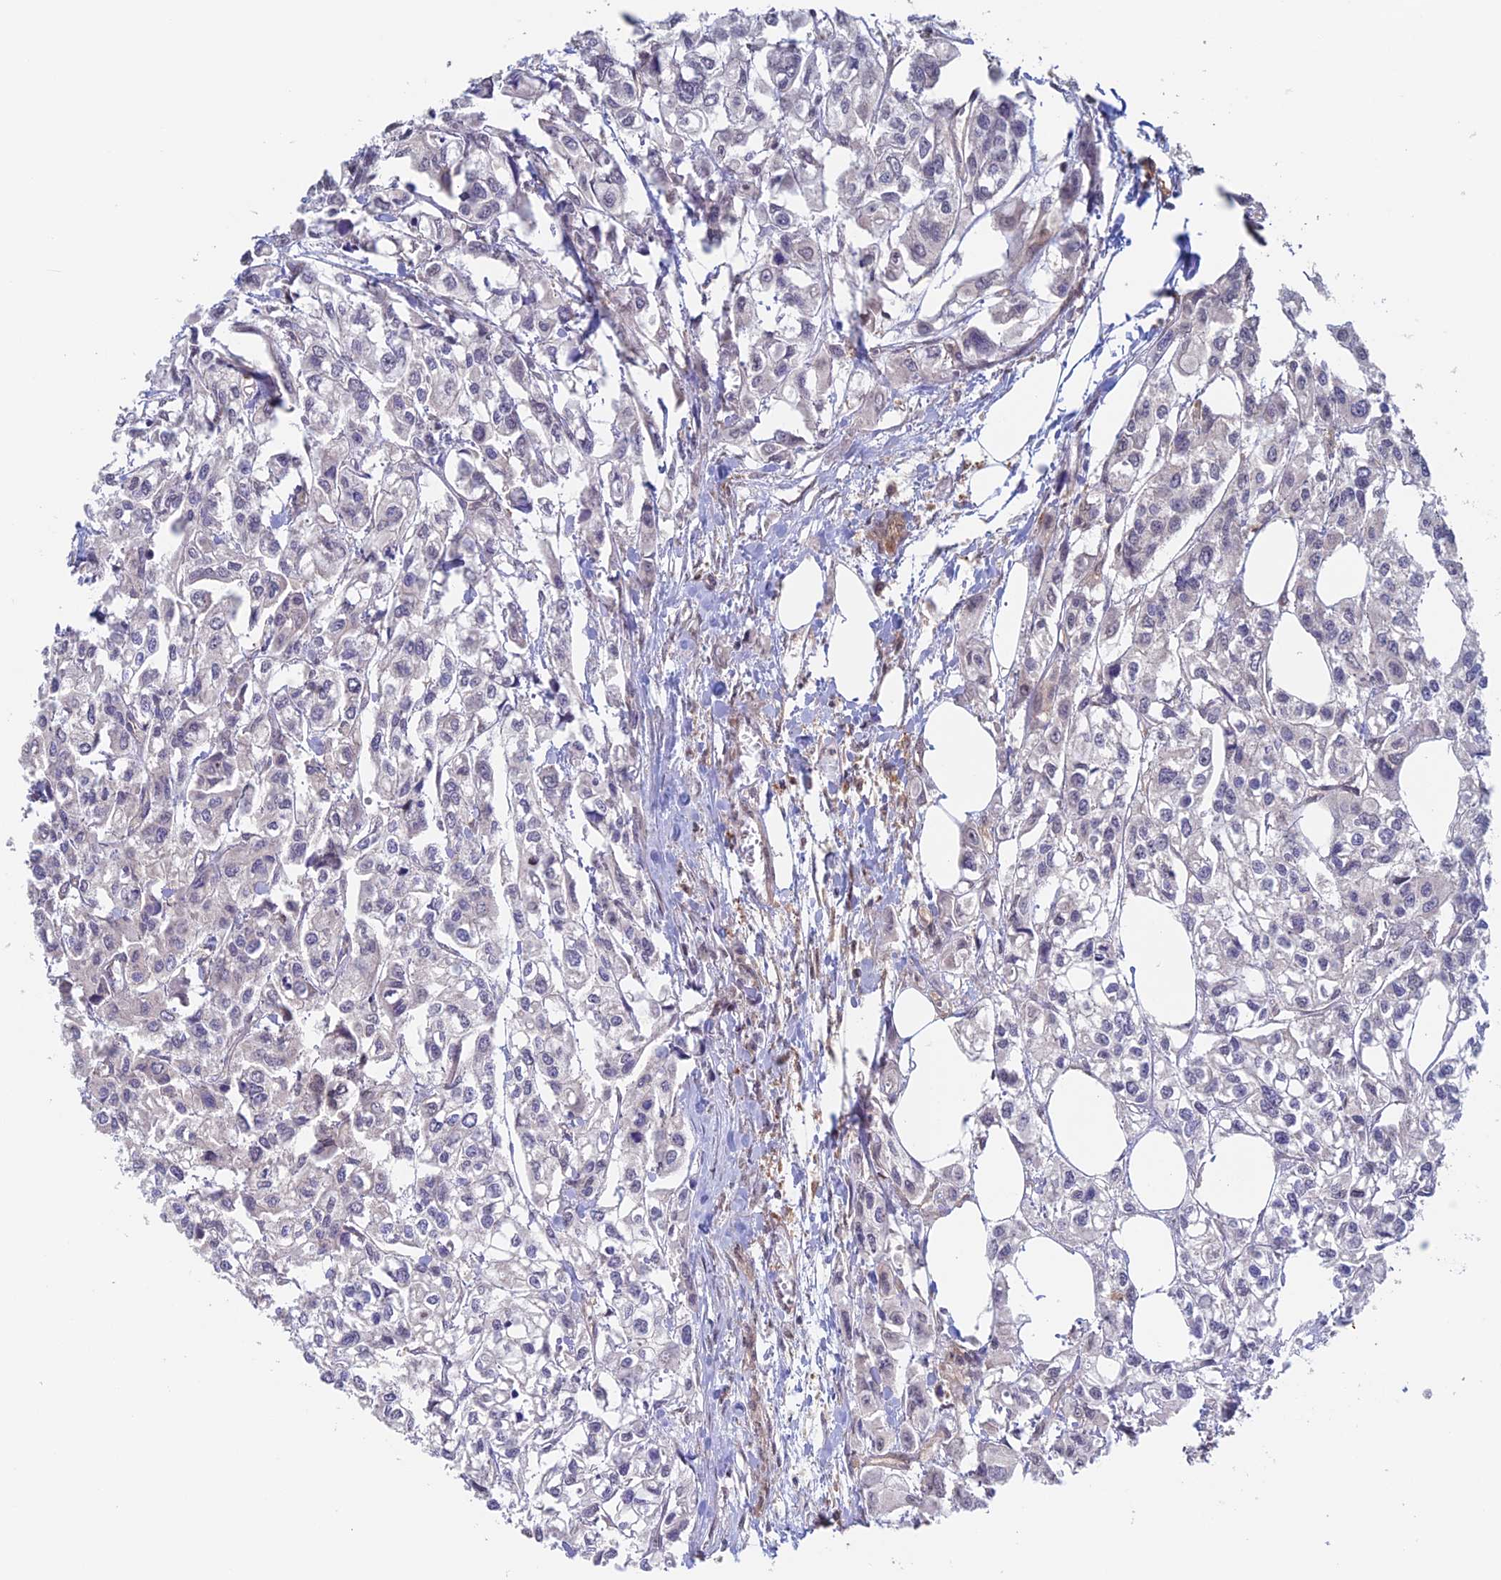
{"staining": {"intensity": "negative", "quantity": "none", "location": "none"}, "tissue": "urothelial cancer", "cell_type": "Tumor cells", "image_type": "cancer", "snomed": [{"axis": "morphology", "description": "Urothelial carcinoma, High grade"}, {"axis": "topography", "description": "Urinary bladder"}], "caption": "The histopathology image demonstrates no staining of tumor cells in urothelial carcinoma (high-grade).", "gene": "NUDT16L1", "patient": {"sex": "male", "age": 67}}